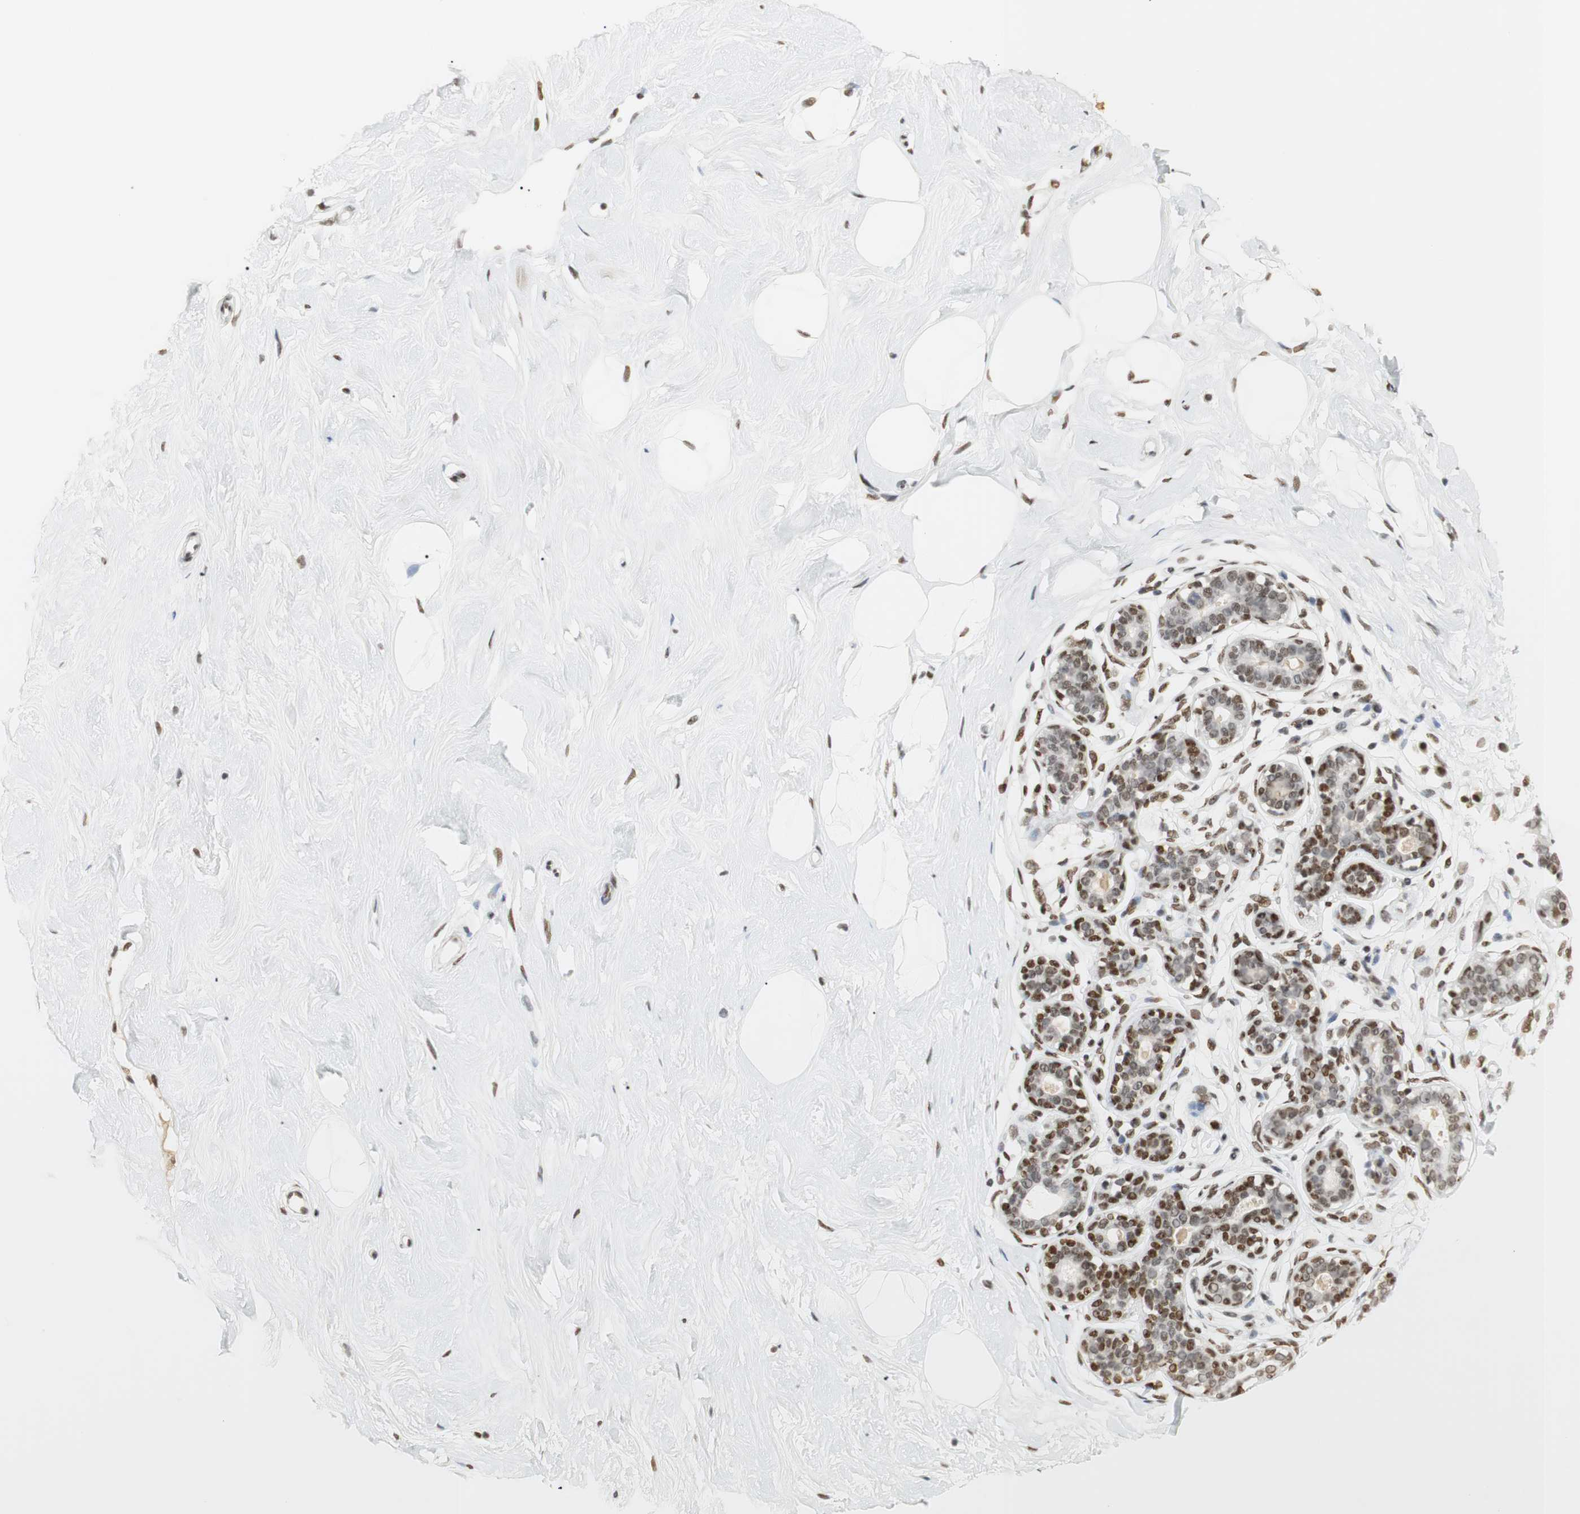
{"staining": {"intensity": "weak", "quantity": ">75%", "location": "nuclear"}, "tissue": "breast", "cell_type": "Adipocytes", "image_type": "normal", "snomed": [{"axis": "morphology", "description": "Normal tissue, NOS"}, {"axis": "topography", "description": "Breast"}], "caption": "Adipocytes show weak nuclear positivity in about >75% of cells in benign breast. The staining was performed using DAB to visualize the protein expression in brown, while the nuclei were stained in blue with hematoxylin (Magnification: 20x).", "gene": "BMI1", "patient": {"sex": "female", "age": 23}}